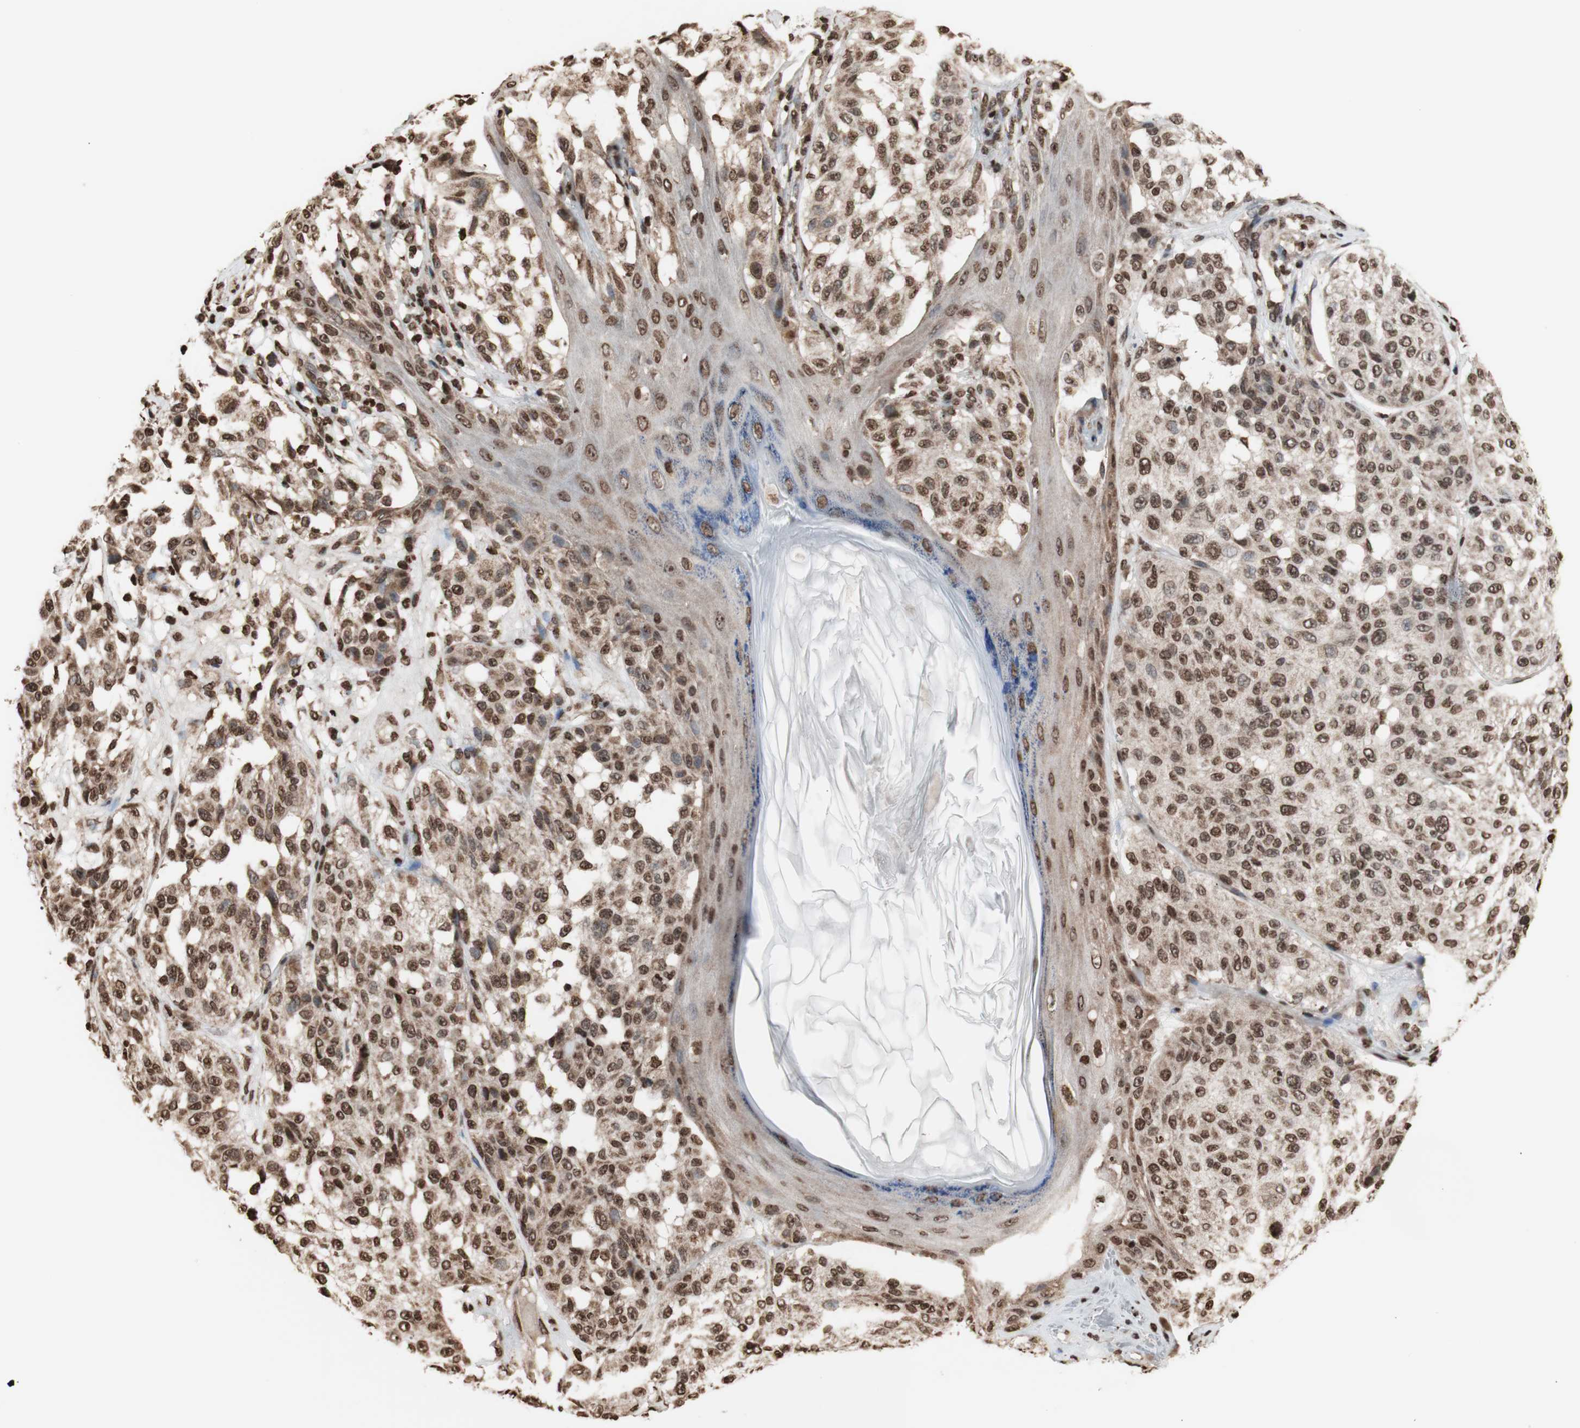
{"staining": {"intensity": "moderate", "quantity": ">75%", "location": "cytoplasmic/membranous,nuclear"}, "tissue": "melanoma", "cell_type": "Tumor cells", "image_type": "cancer", "snomed": [{"axis": "morphology", "description": "Malignant melanoma, NOS"}, {"axis": "topography", "description": "Skin"}], "caption": "Immunohistochemical staining of melanoma exhibits medium levels of moderate cytoplasmic/membranous and nuclear protein staining in about >75% of tumor cells.", "gene": "SNAI2", "patient": {"sex": "female", "age": 46}}